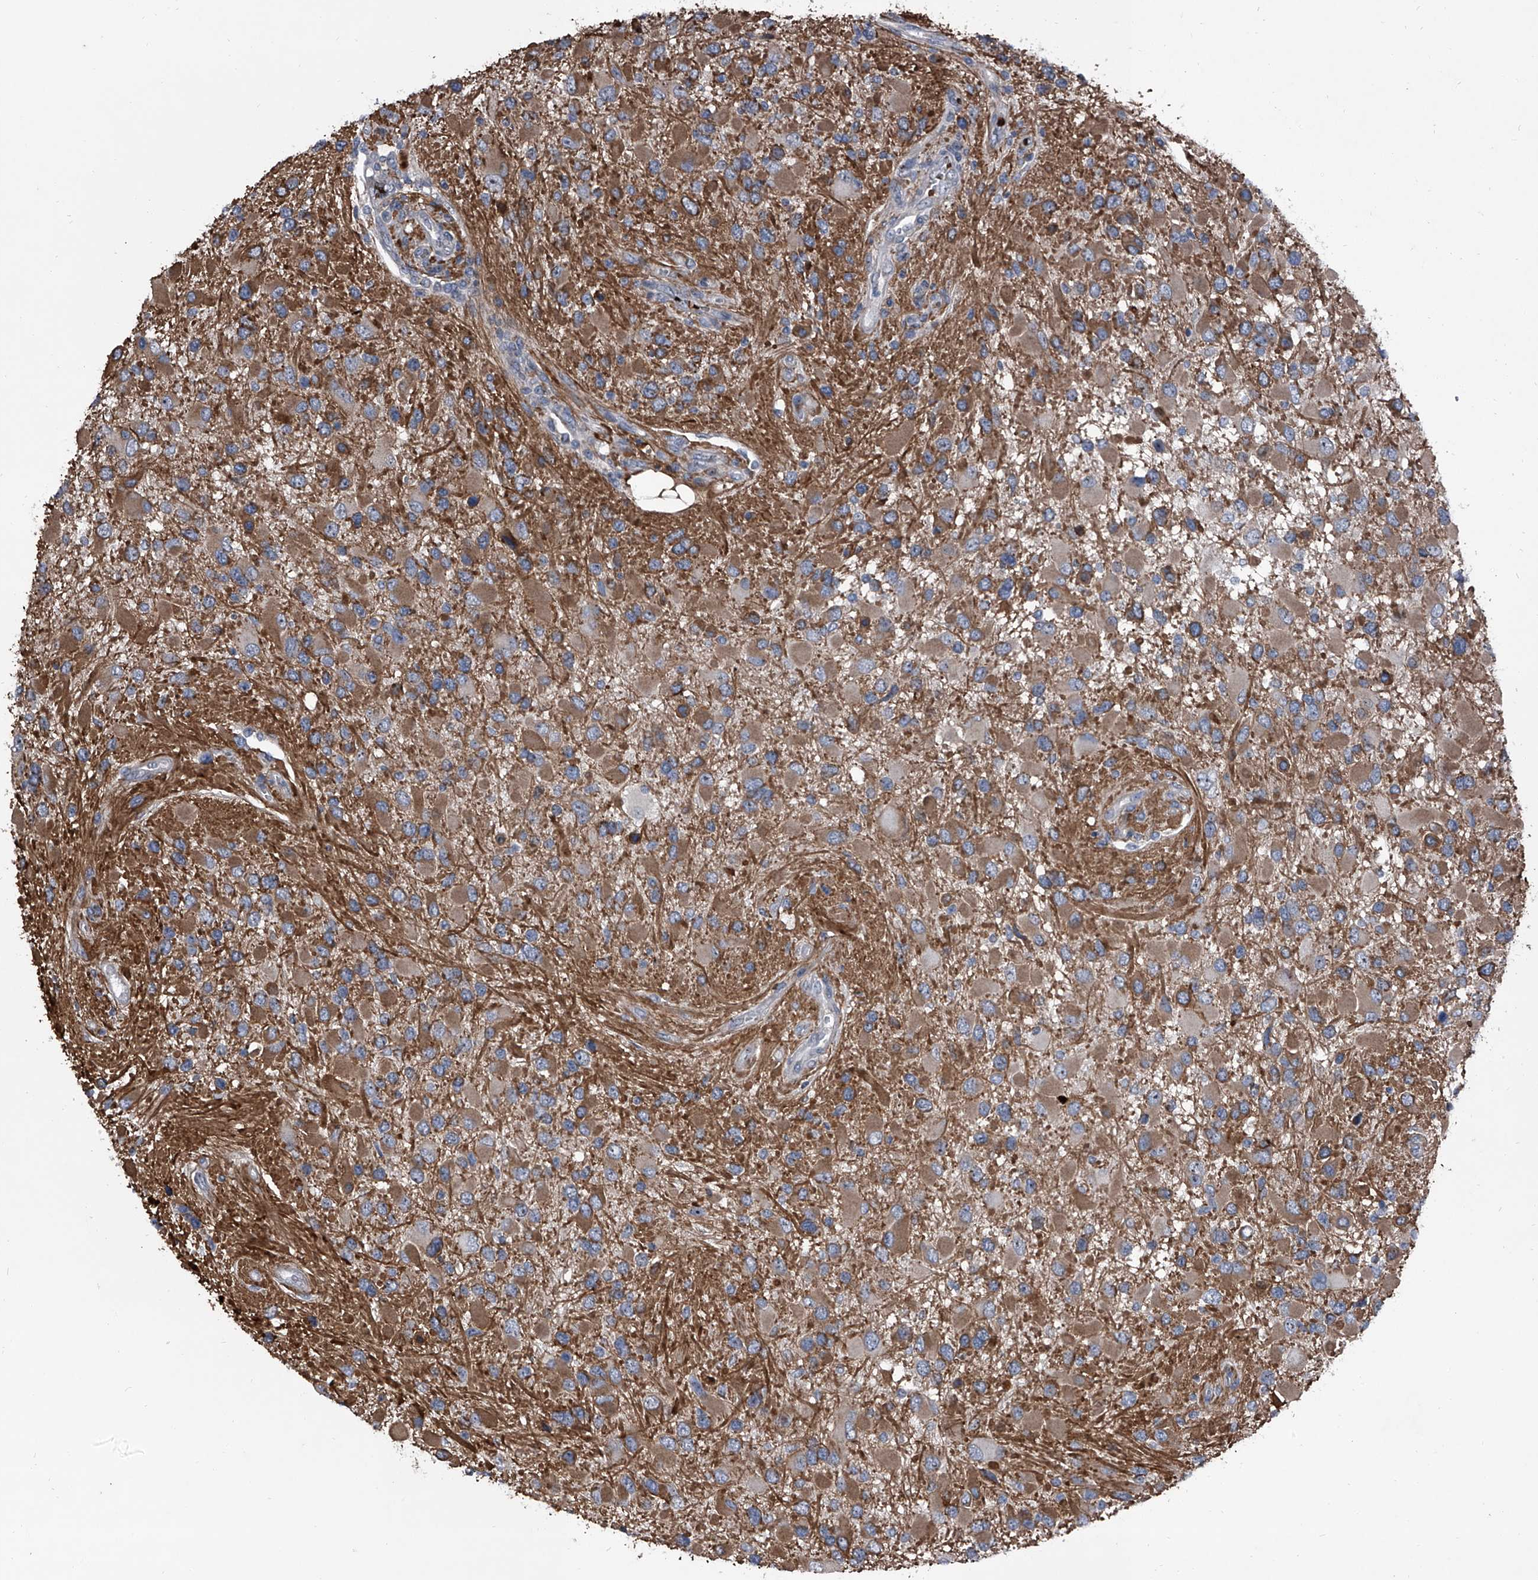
{"staining": {"intensity": "moderate", "quantity": "25%-75%", "location": "cytoplasmic/membranous"}, "tissue": "glioma", "cell_type": "Tumor cells", "image_type": "cancer", "snomed": [{"axis": "morphology", "description": "Glioma, malignant, High grade"}, {"axis": "topography", "description": "Brain"}], "caption": "Malignant glioma (high-grade) stained with IHC demonstrates moderate cytoplasmic/membranous staining in about 25%-75% of tumor cells. (DAB = brown stain, brightfield microscopy at high magnification).", "gene": "CEP85L", "patient": {"sex": "male", "age": 53}}